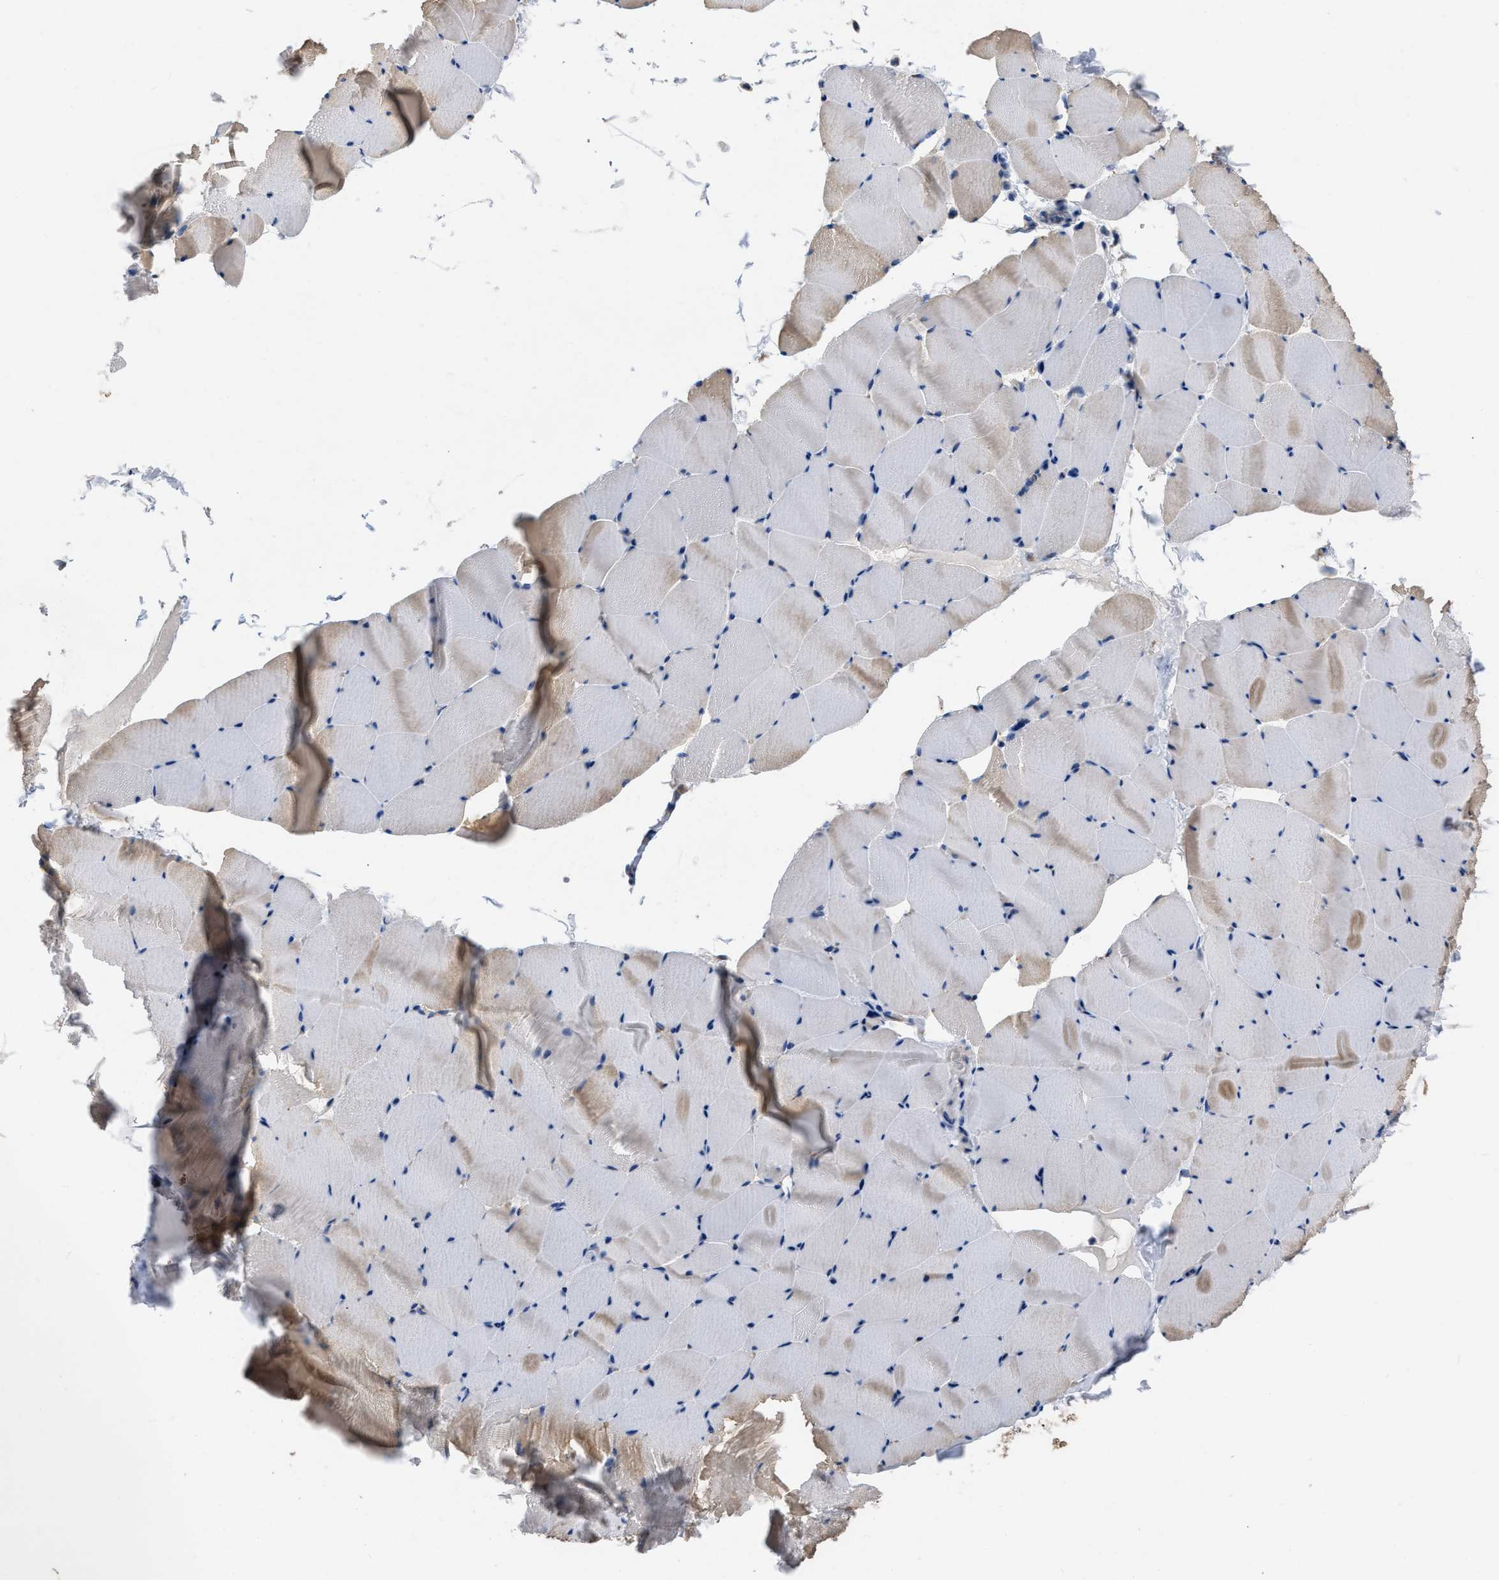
{"staining": {"intensity": "moderate", "quantity": "25%-75%", "location": "cytoplasmic/membranous"}, "tissue": "skeletal muscle", "cell_type": "Myocytes", "image_type": "normal", "snomed": [{"axis": "morphology", "description": "Normal tissue, NOS"}, {"axis": "topography", "description": "Skeletal muscle"}], "caption": "The micrograph demonstrates staining of normal skeletal muscle, revealing moderate cytoplasmic/membranous protein staining (brown color) within myocytes. The protein of interest is shown in brown color, while the nuclei are stained blue.", "gene": "SLC4A11", "patient": {"sex": "male", "age": 62}}